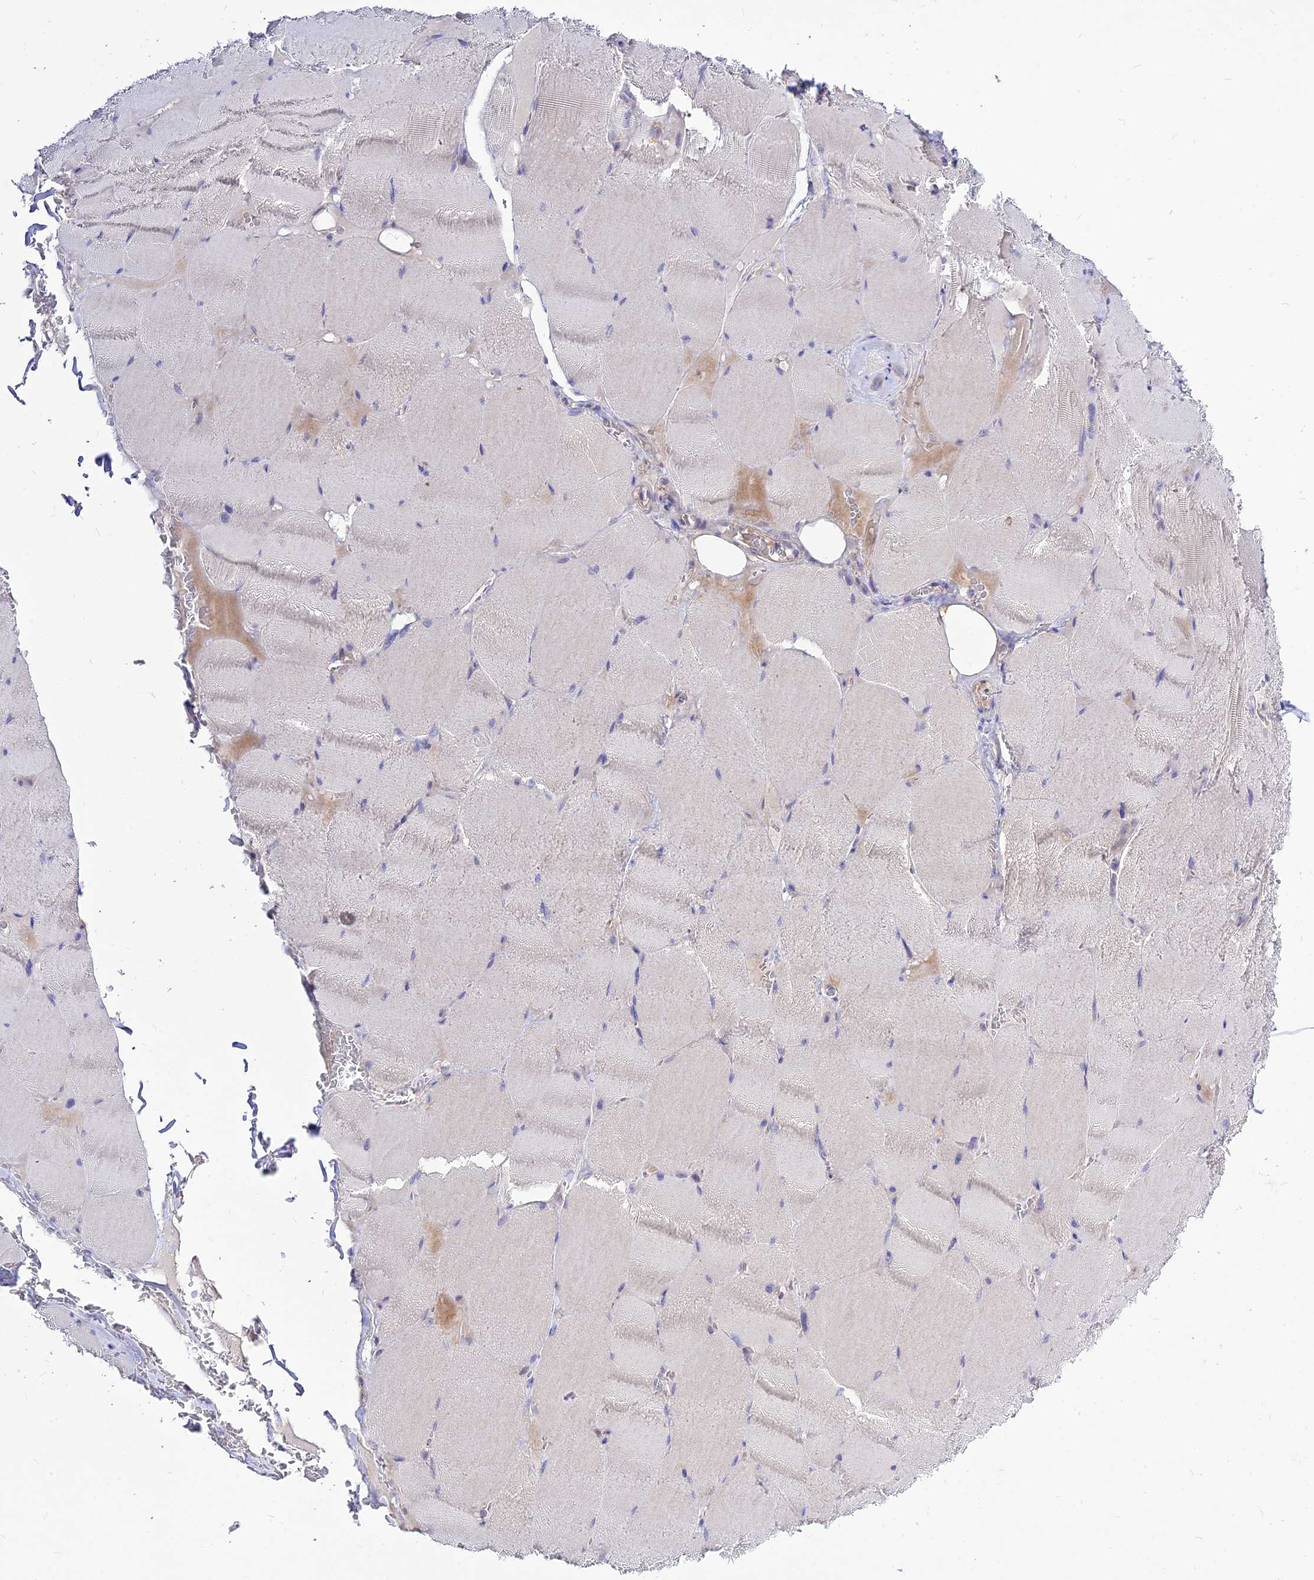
{"staining": {"intensity": "negative", "quantity": "none", "location": "none"}, "tissue": "skeletal muscle", "cell_type": "Myocytes", "image_type": "normal", "snomed": [{"axis": "morphology", "description": "Normal tissue, NOS"}, {"axis": "topography", "description": "Skeletal muscle"}, {"axis": "topography", "description": "Head-Neck"}], "caption": "IHC of benign skeletal muscle displays no staining in myocytes.", "gene": "CZIB", "patient": {"sex": "male", "age": 66}}